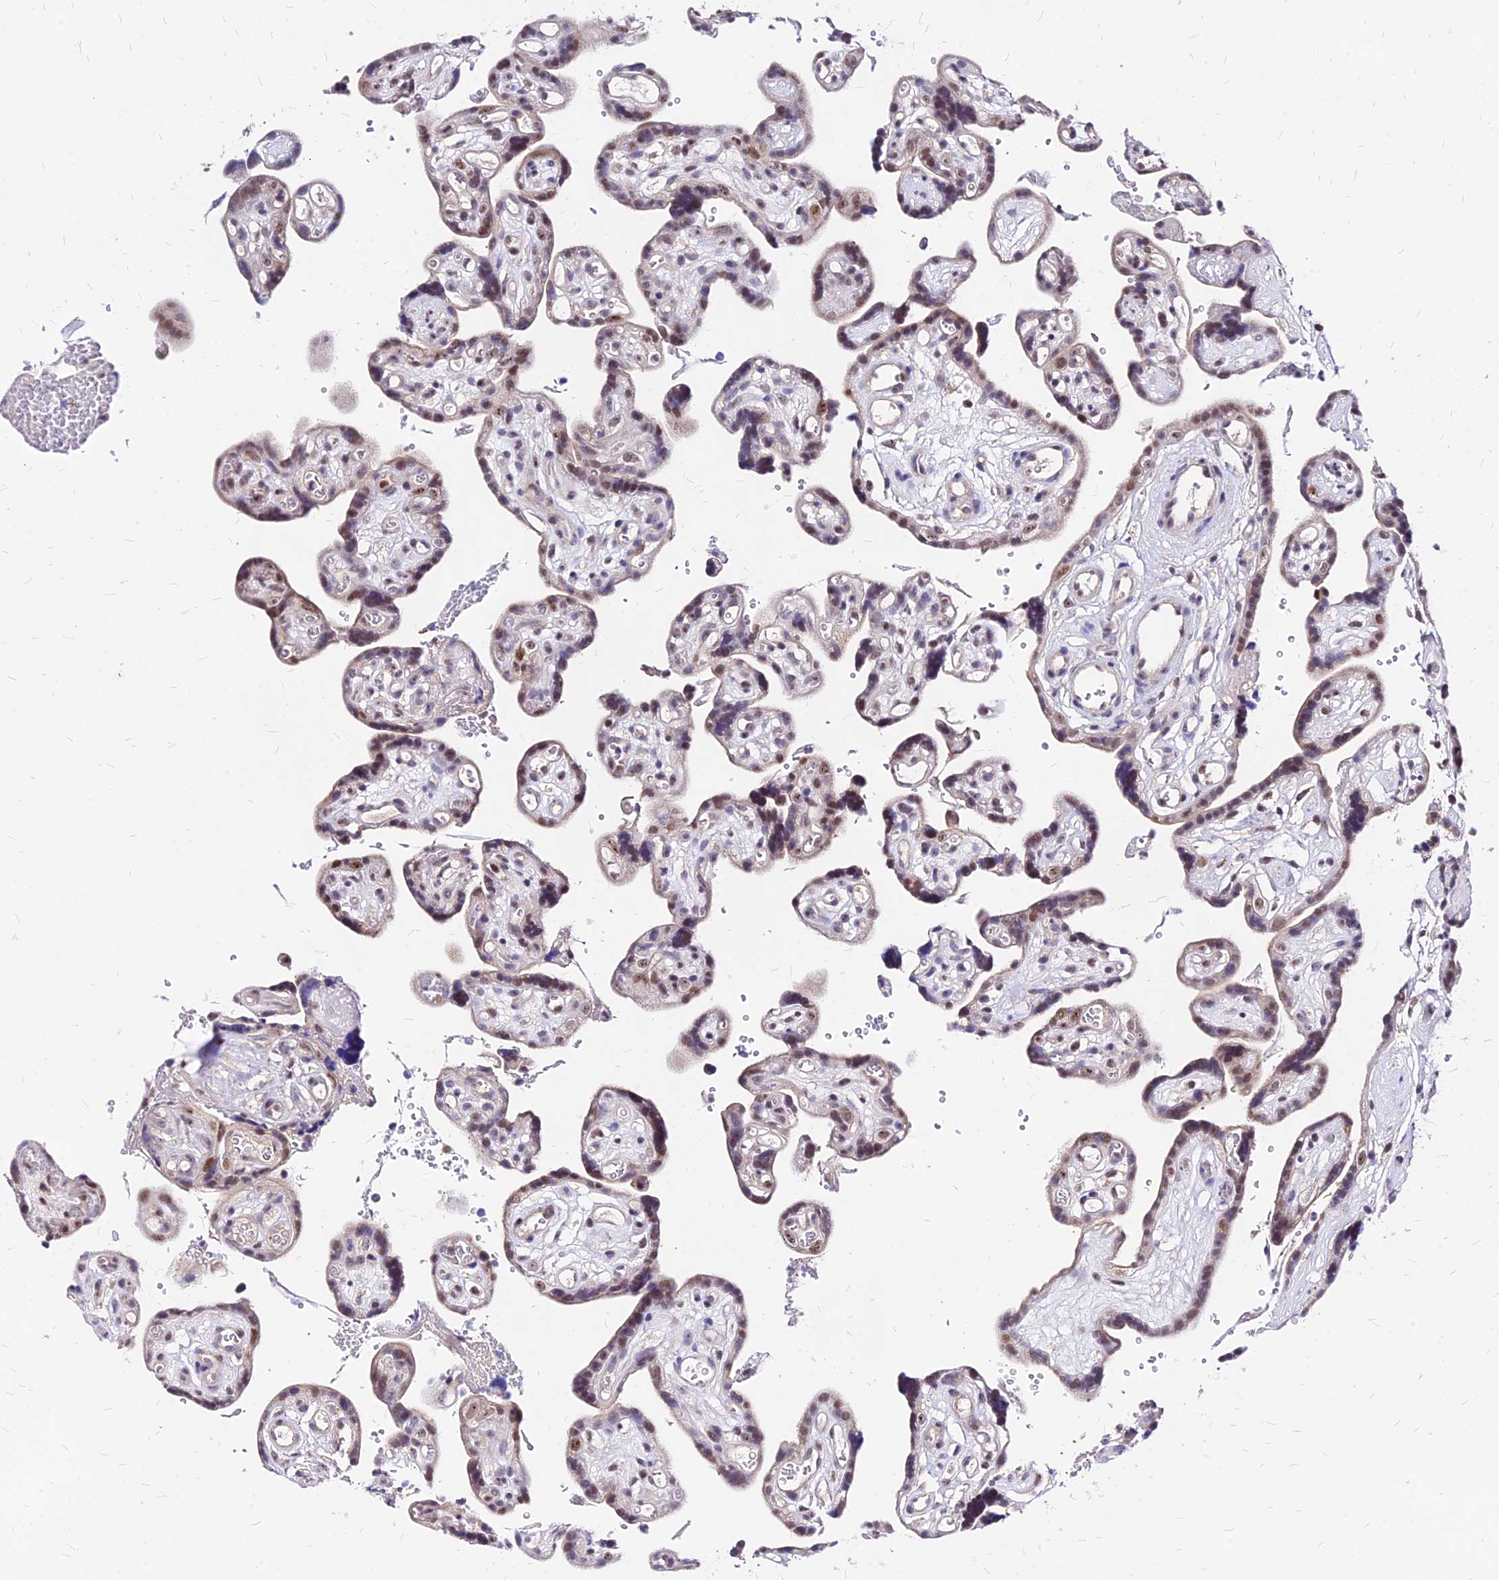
{"staining": {"intensity": "moderate", "quantity": "25%-75%", "location": "nuclear"}, "tissue": "placenta", "cell_type": "Decidual cells", "image_type": "normal", "snomed": [{"axis": "morphology", "description": "Normal tissue, NOS"}, {"axis": "topography", "description": "Placenta"}], "caption": "Protein staining exhibits moderate nuclear expression in approximately 25%-75% of decidual cells in benign placenta. (DAB (3,3'-diaminobenzidine) IHC, brown staining for protein, blue staining for nuclei).", "gene": "DDX55", "patient": {"sex": "female", "age": 30}}